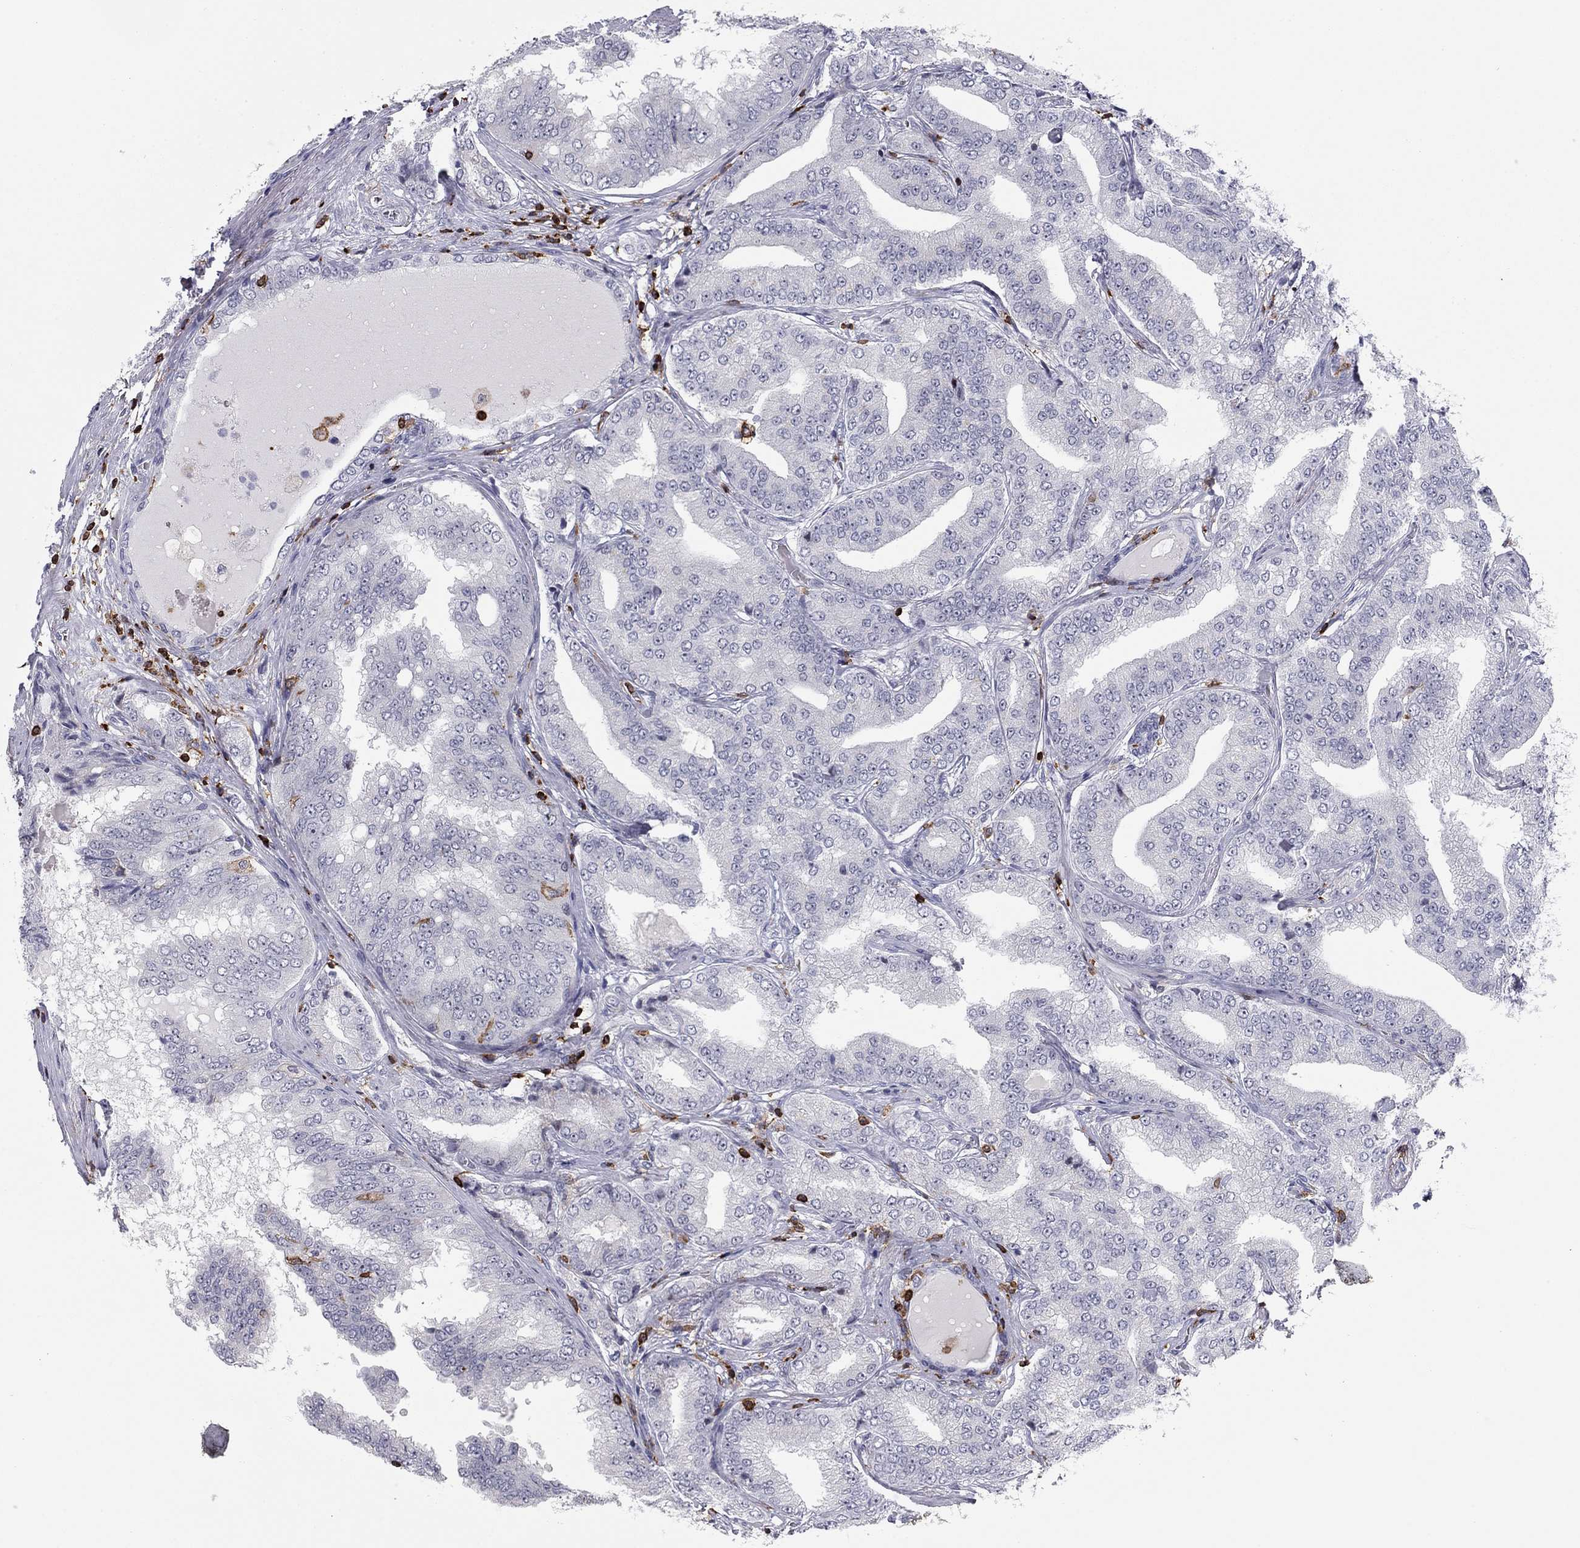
{"staining": {"intensity": "negative", "quantity": "none", "location": "none"}, "tissue": "prostate cancer", "cell_type": "Tumor cells", "image_type": "cancer", "snomed": [{"axis": "morphology", "description": "Adenocarcinoma, NOS"}, {"axis": "topography", "description": "Prostate"}], "caption": "This image is of prostate cancer (adenocarcinoma) stained with immunohistochemistry (IHC) to label a protein in brown with the nuclei are counter-stained blue. There is no positivity in tumor cells. (DAB IHC, high magnification).", "gene": "ARHGAP27", "patient": {"sex": "male", "age": 65}}